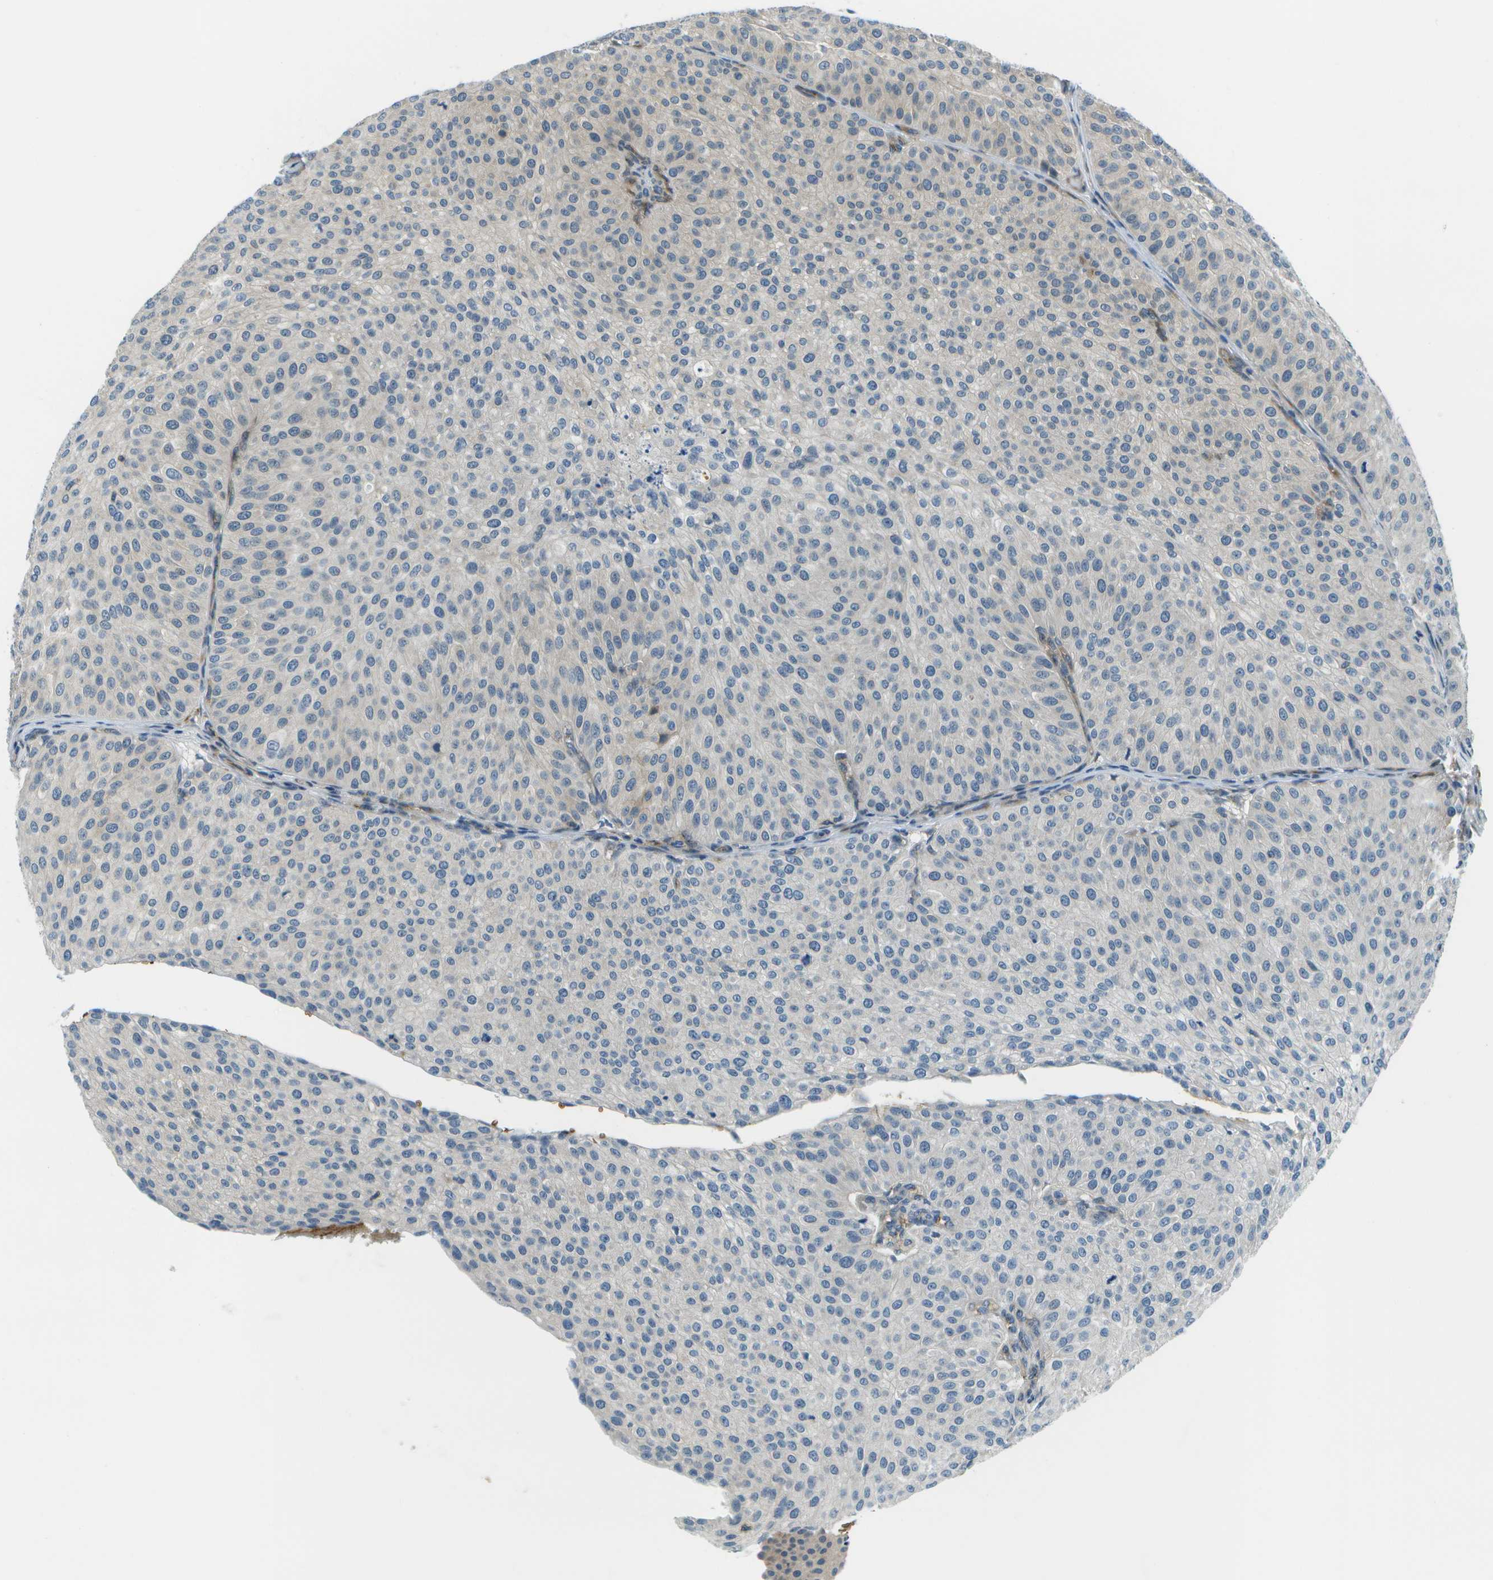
{"staining": {"intensity": "negative", "quantity": "none", "location": "none"}, "tissue": "urothelial cancer", "cell_type": "Tumor cells", "image_type": "cancer", "snomed": [{"axis": "morphology", "description": "Urothelial carcinoma, Low grade"}, {"axis": "topography", "description": "Smooth muscle"}, {"axis": "topography", "description": "Urinary bladder"}], "caption": "This is an IHC histopathology image of human urothelial carcinoma (low-grade). There is no expression in tumor cells.", "gene": "CTIF", "patient": {"sex": "male", "age": 60}}